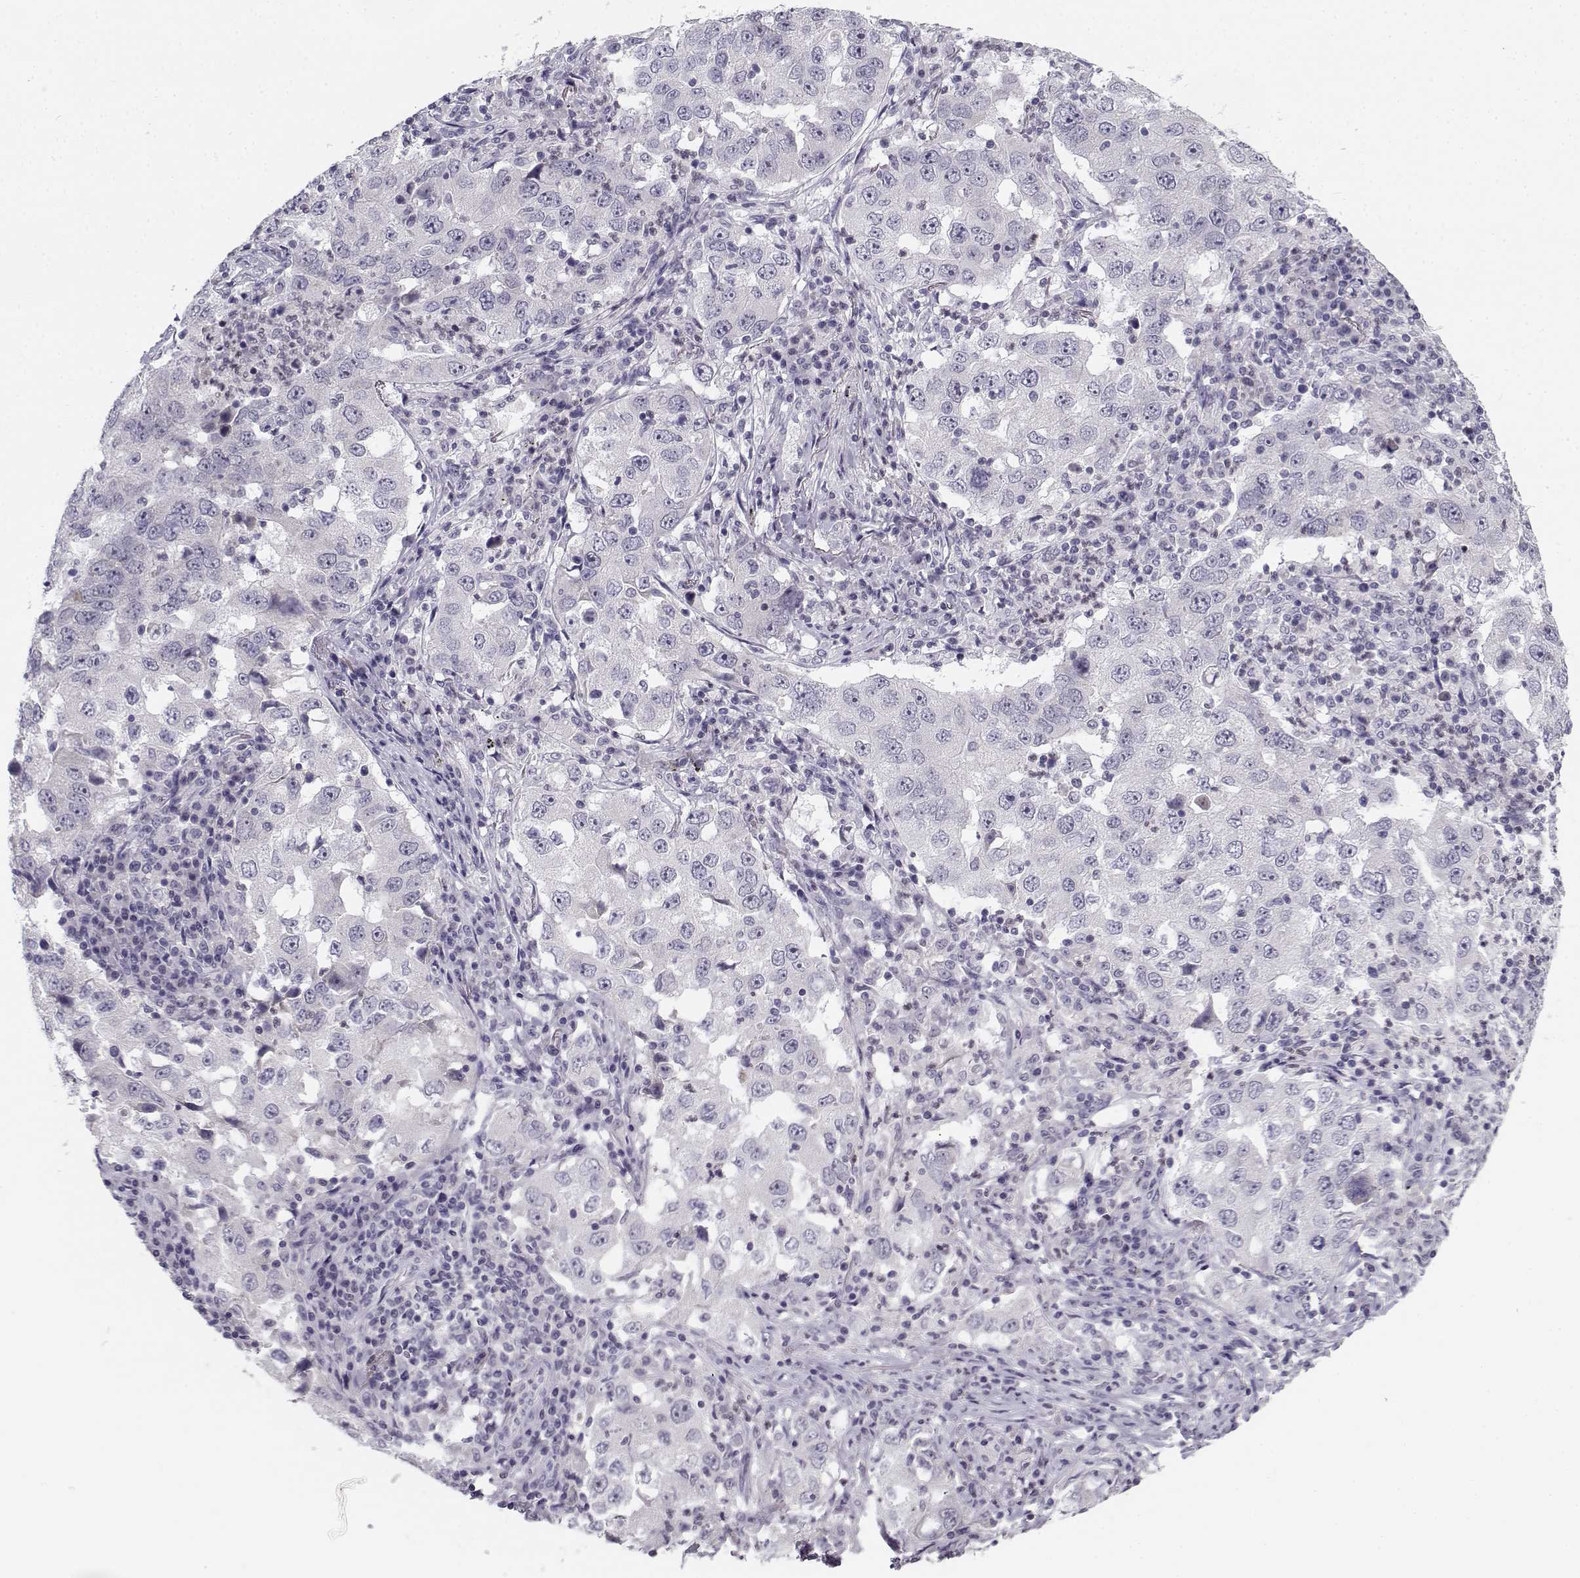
{"staining": {"intensity": "negative", "quantity": "none", "location": "none"}, "tissue": "lung cancer", "cell_type": "Tumor cells", "image_type": "cancer", "snomed": [{"axis": "morphology", "description": "Adenocarcinoma, NOS"}, {"axis": "topography", "description": "Lung"}], "caption": "An immunohistochemistry (IHC) micrograph of lung cancer is shown. There is no staining in tumor cells of lung cancer.", "gene": "DDX25", "patient": {"sex": "male", "age": 73}}